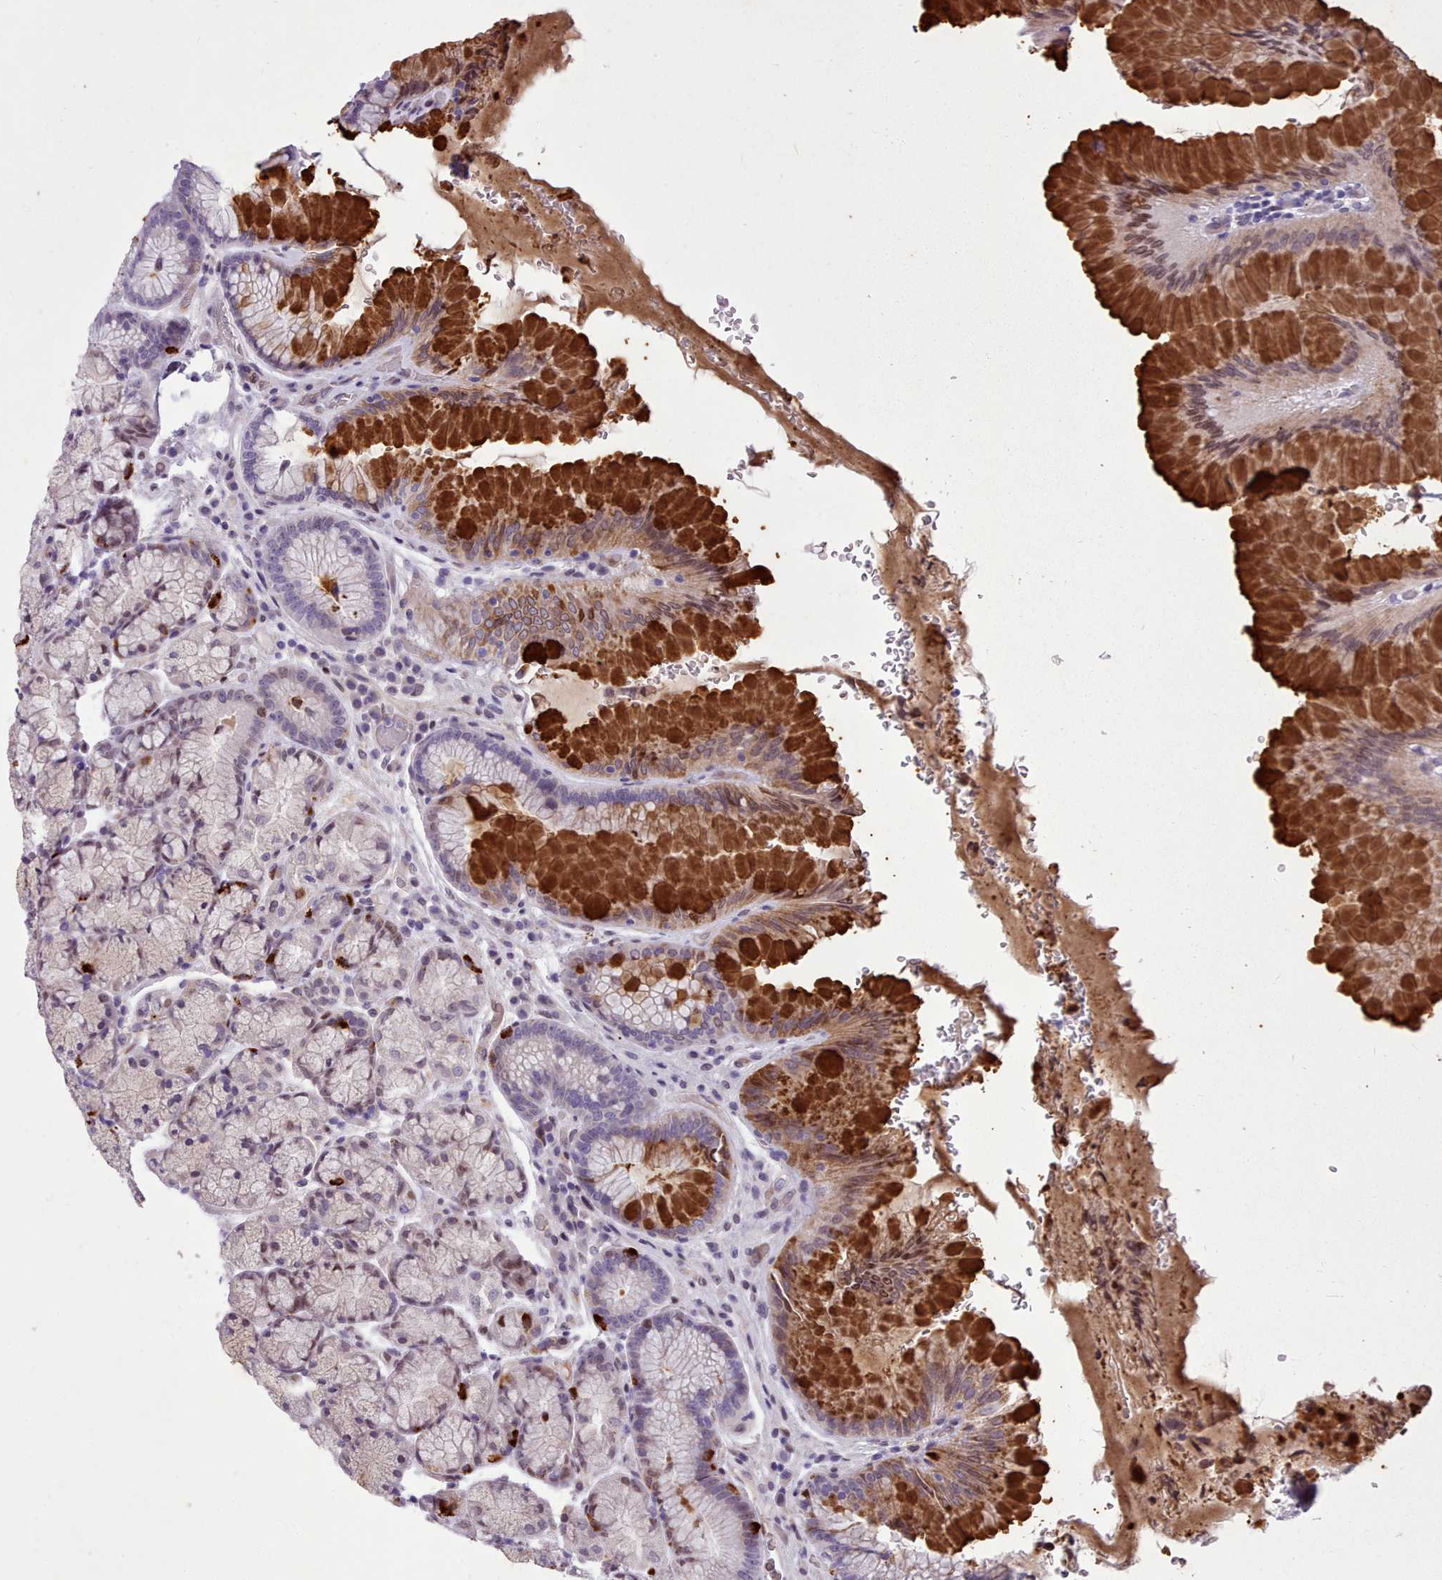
{"staining": {"intensity": "strong", "quantity": "<25%", "location": "cytoplasmic/membranous"}, "tissue": "stomach", "cell_type": "Glandular cells", "image_type": "normal", "snomed": [{"axis": "morphology", "description": "Normal tissue, NOS"}, {"axis": "topography", "description": "Stomach"}], "caption": "The photomicrograph reveals immunohistochemical staining of unremarkable stomach. There is strong cytoplasmic/membranous expression is seen in about <25% of glandular cells. The staining was performed using DAB (3,3'-diaminobenzidine) to visualize the protein expression in brown, while the nuclei were stained in blue with hematoxylin (Magnification: 20x).", "gene": "KCNT2", "patient": {"sex": "male", "age": 63}}